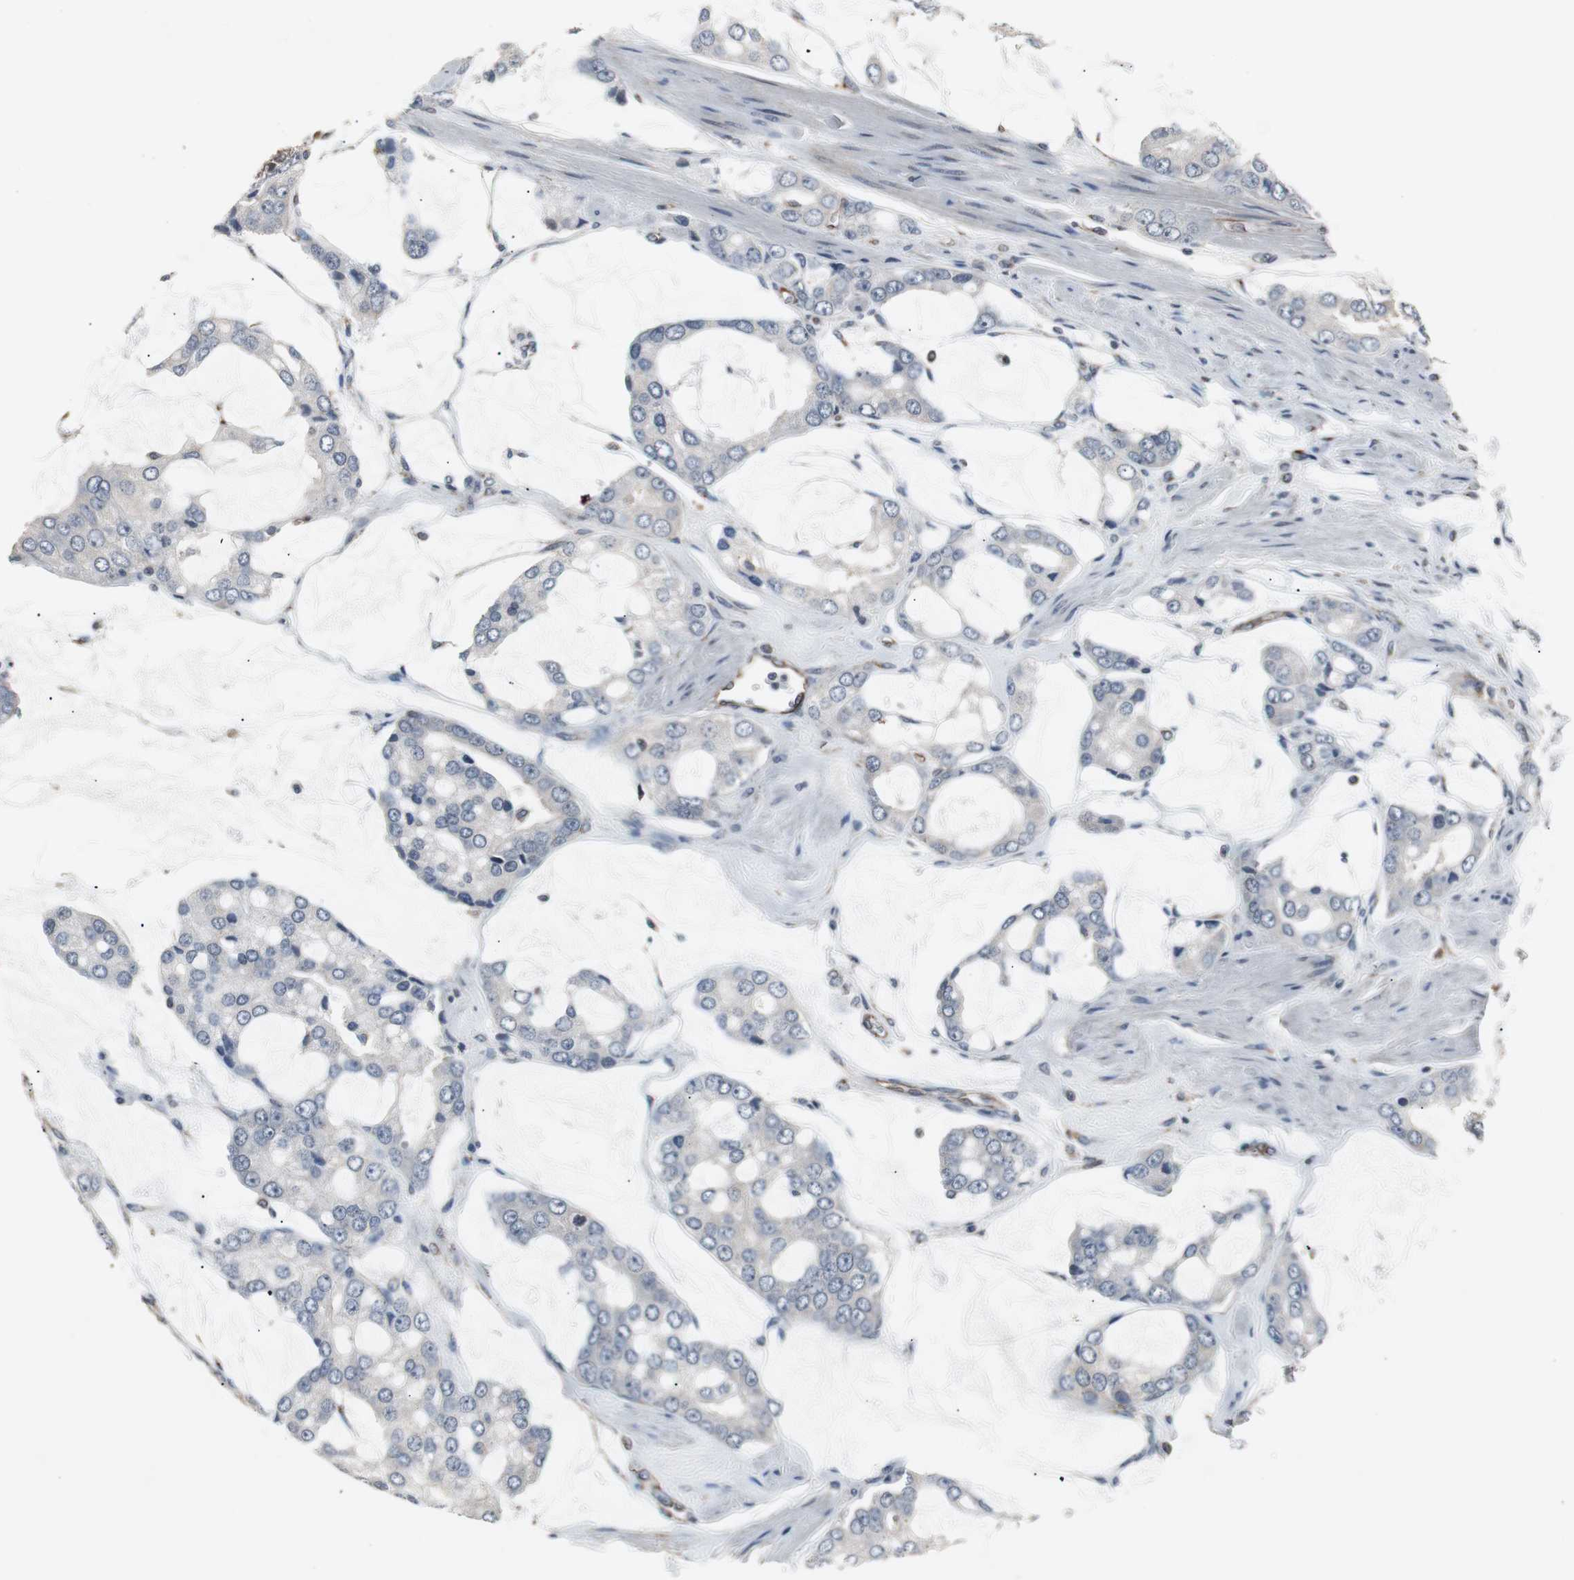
{"staining": {"intensity": "negative", "quantity": "none", "location": "none"}, "tissue": "prostate cancer", "cell_type": "Tumor cells", "image_type": "cancer", "snomed": [{"axis": "morphology", "description": "Adenocarcinoma, High grade"}, {"axis": "topography", "description": "Prostate"}], "caption": "High-grade adenocarcinoma (prostate) stained for a protein using immunohistochemistry (IHC) demonstrates no positivity tumor cells.", "gene": "ATP2B2", "patient": {"sex": "male", "age": 67}}